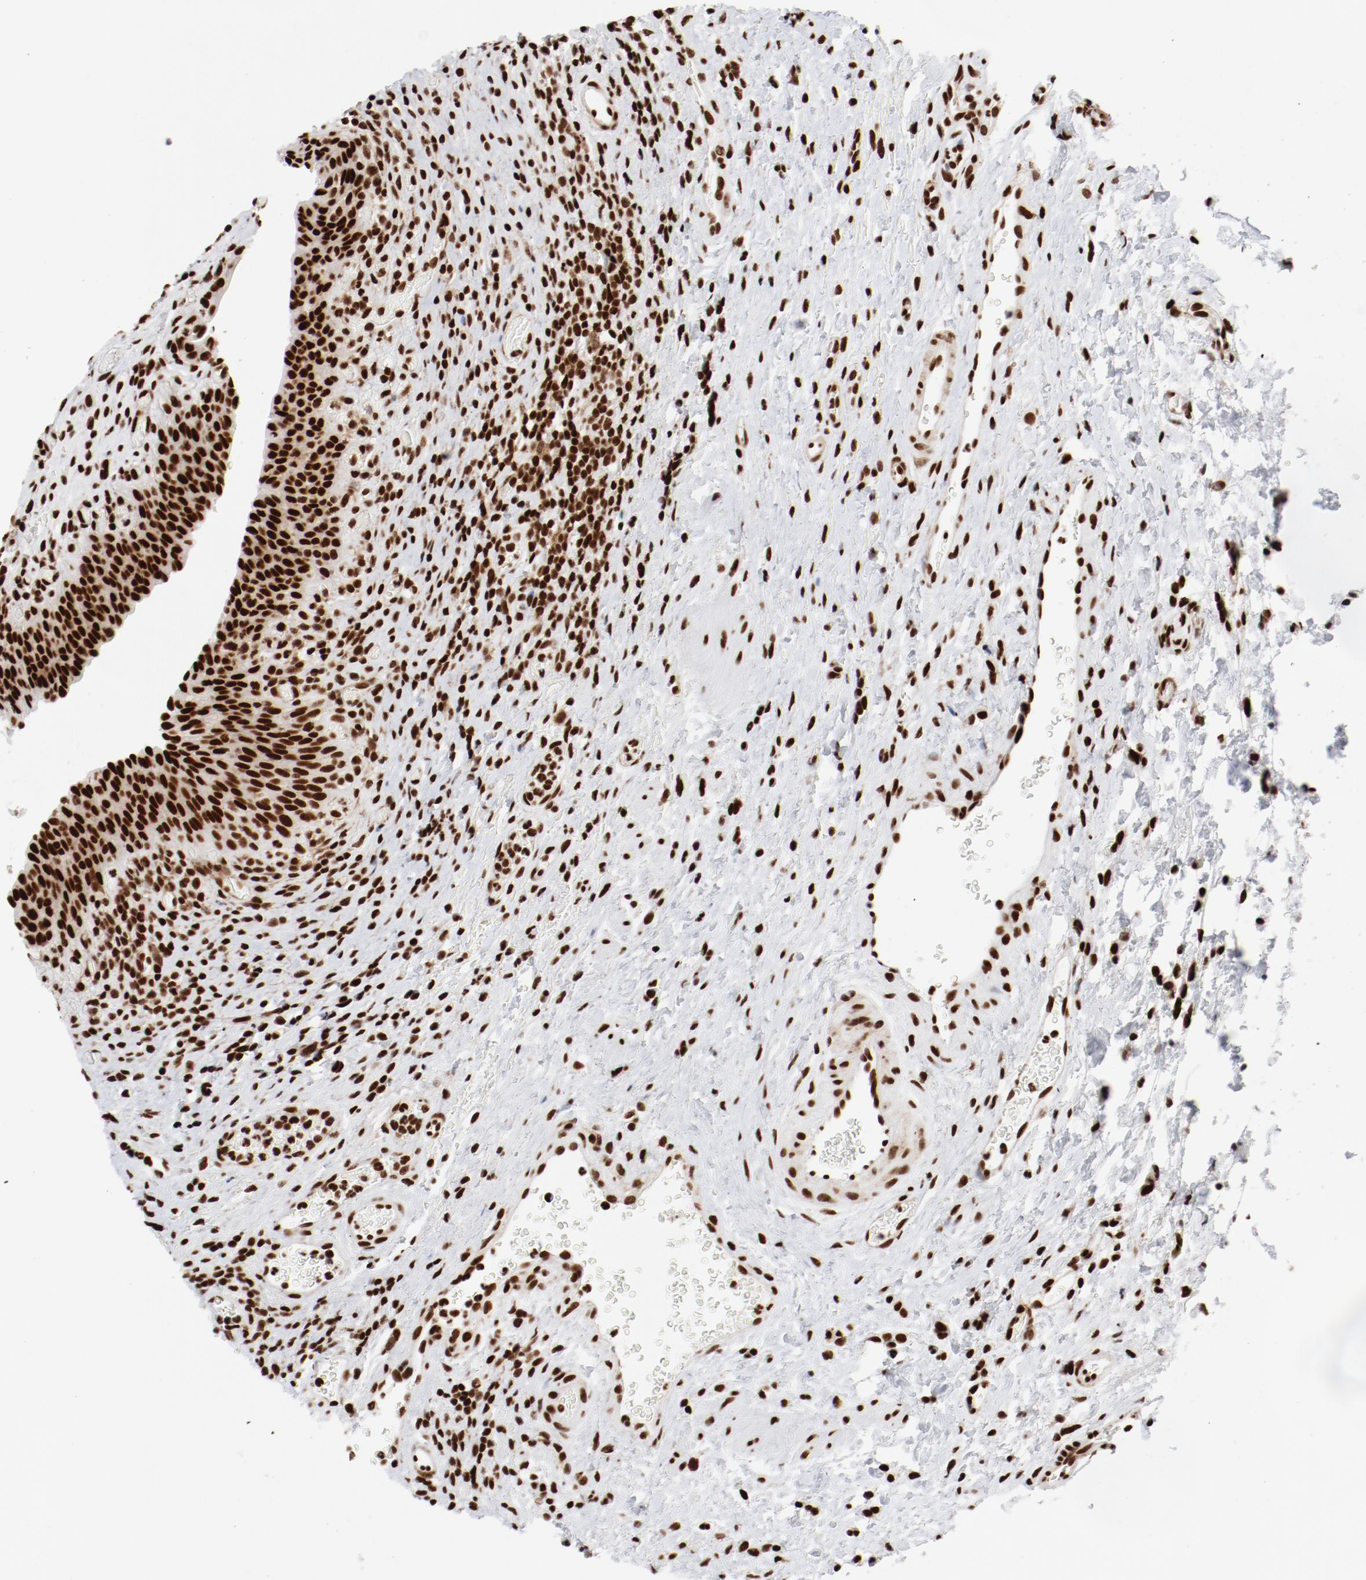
{"staining": {"intensity": "strong", "quantity": ">75%", "location": "nuclear"}, "tissue": "urinary bladder", "cell_type": "Urothelial cells", "image_type": "normal", "snomed": [{"axis": "morphology", "description": "Normal tissue, NOS"}, {"axis": "morphology", "description": "Urothelial carcinoma, High grade"}, {"axis": "topography", "description": "Urinary bladder"}], "caption": "Strong nuclear expression is seen in approximately >75% of urothelial cells in benign urinary bladder. (IHC, brightfield microscopy, high magnification).", "gene": "NFYB", "patient": {"sex": "male", "age": 51}}